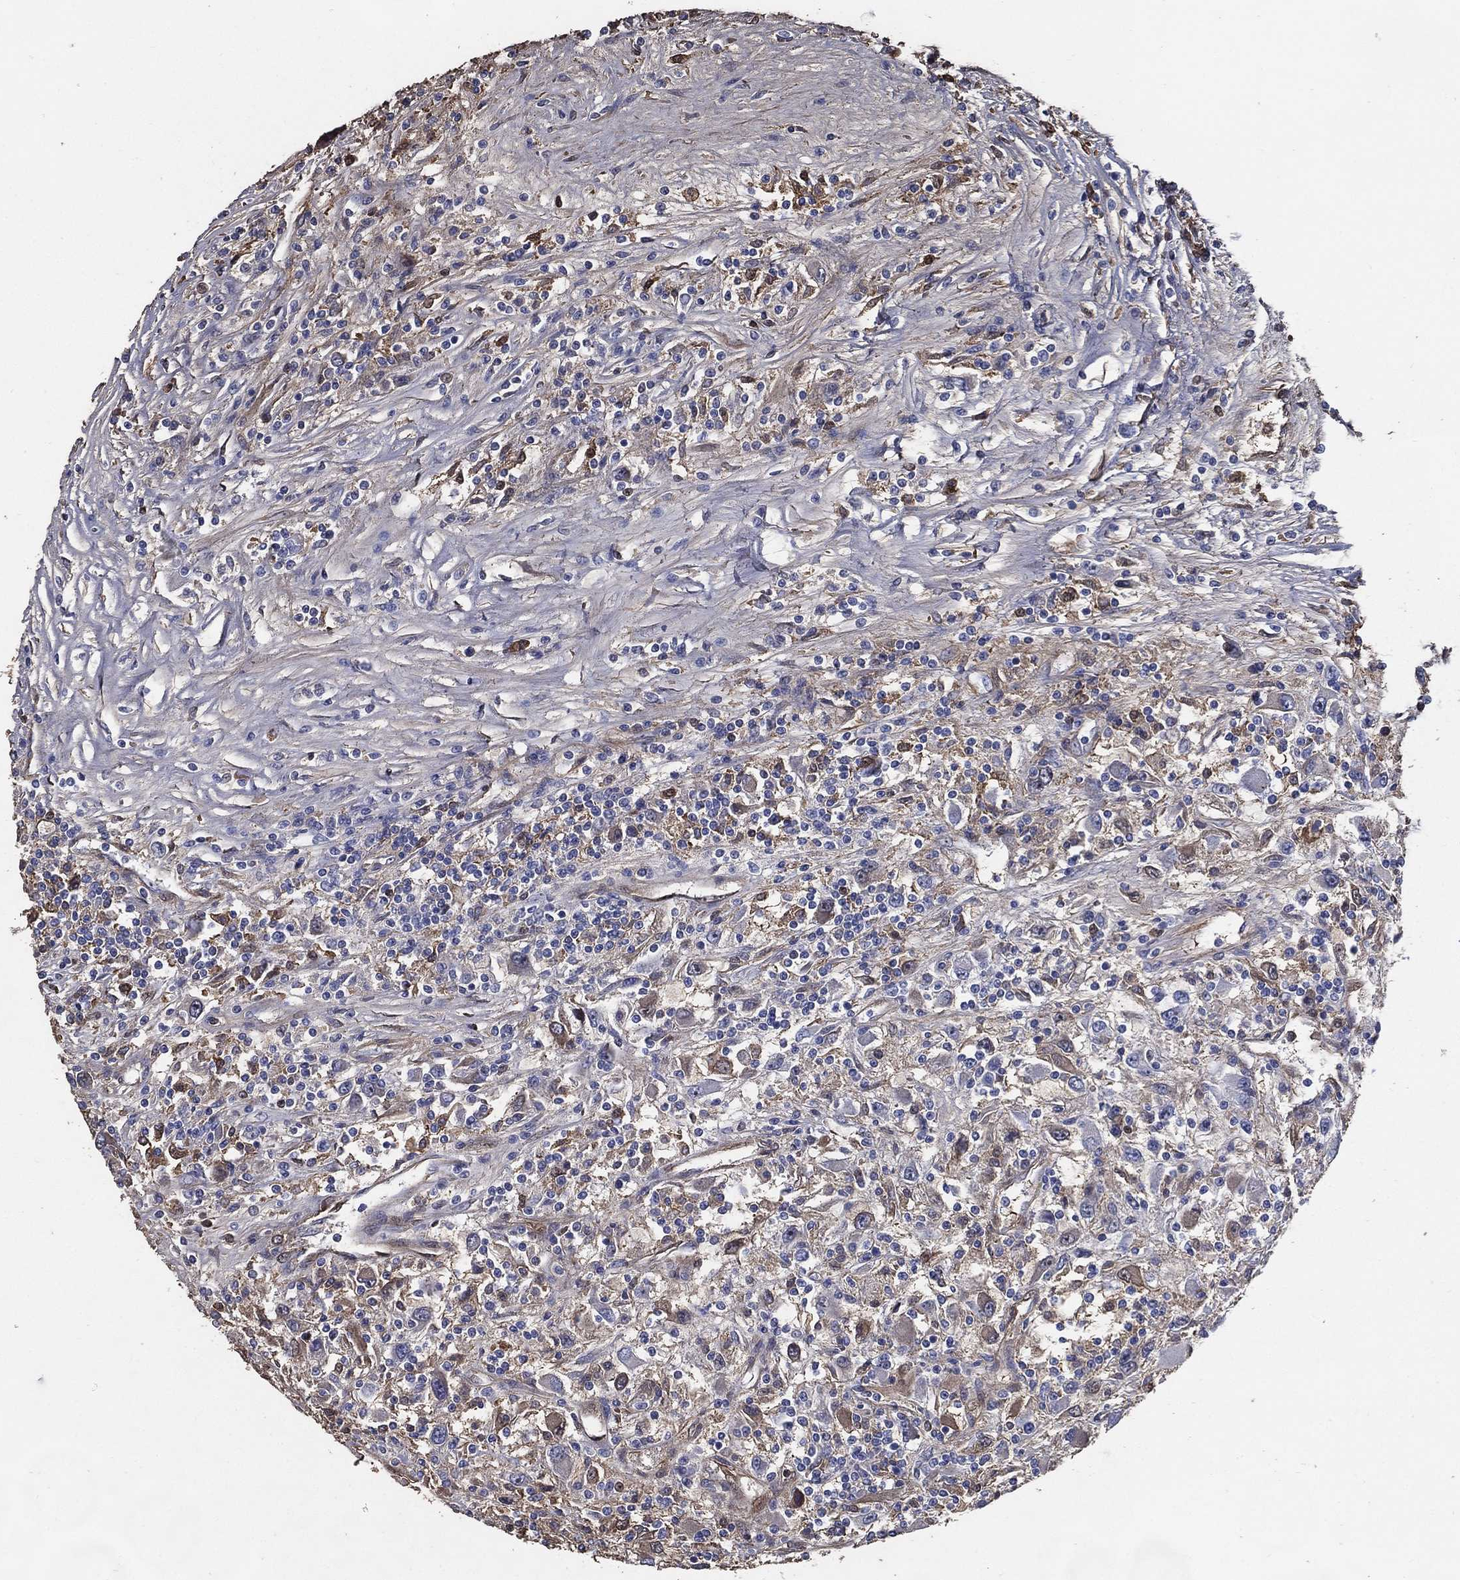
{"staining": {"intensity": "weak", "quantity": "<25%", "location": "cytoplasmic/membranous"}, "tissue": "renal cancer", "cell_type": "Tumor cells", "image_type": "cancer", "snomed": [{"axis": "morphology", "description": "Adenocarcinoma, NOS"}, {"axis": "topography", "description": "Kidney"}], "caption": "A high-resolution photomicrograph shows immunohistochemistry (IHC) staining of renal cancer, which exhibits no significant expression in tumor cells. Brightfield microscopy of immunohistochemistry stained with DAB (brown) and hematoxylin (blue), captured at high magnification.", "gene": "EFNA1", "patient": {"sex": "female", "age": 67}}